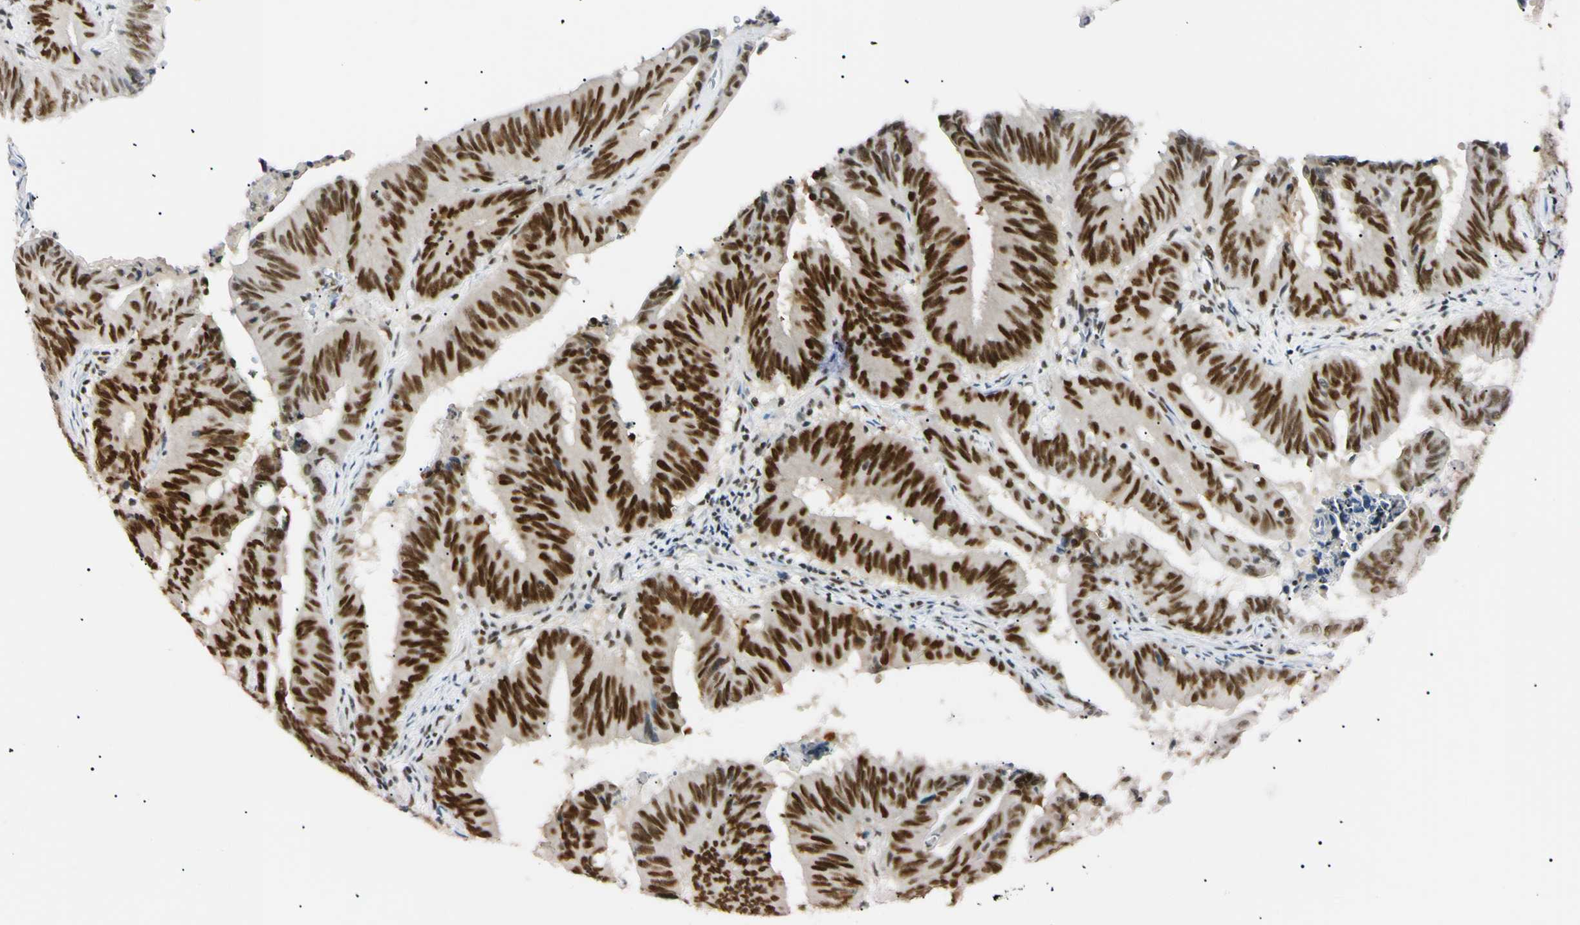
{"staining": {"intensity": "strong", "quantity": ">75%", "location": "nuclear"}, "tissue": "colorectal cancer", "cell_type": "Tumor cells", "image_type": "cancer", "snomed": [{"axis": "morphology", "description": "Adenocarcinoma, NOS"}, {"axis": "topography", "description": "Colon"}], "caption": "A photomicrograph showing strong nuclear staining in approximately >75% of tumor cells in colorectal cancer, as visualized by brown immunohistochemical staining.", "gene": "ZNF134", "patient": {"sex": "male", "age": 45}}